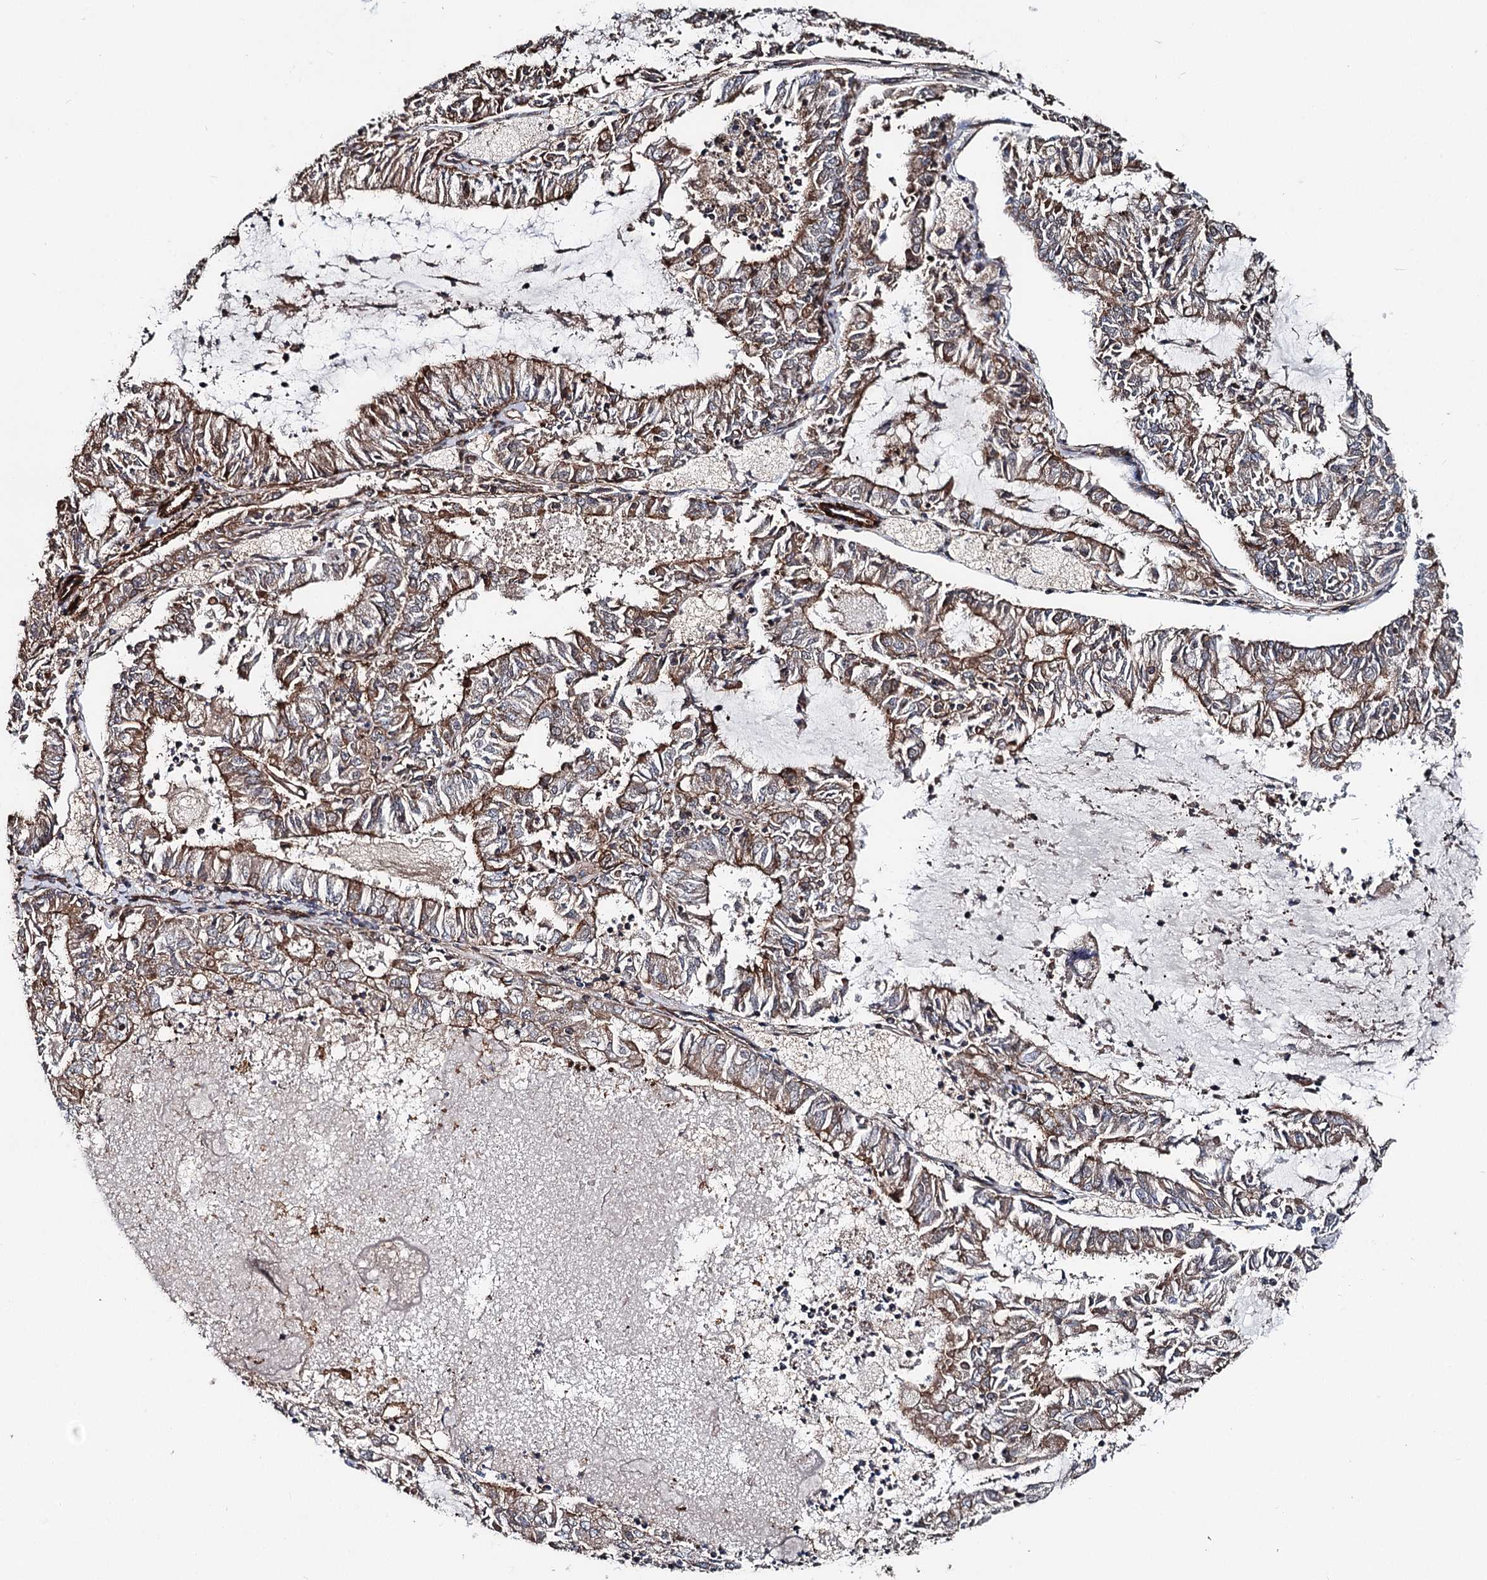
{"staining": {"intensity": "moderate", "quantity": ">75%", "location": "cytoplasmic/membranous"}, "tissue": "endometrial cancer", "cell_type": "Tumor cells", "image_type": "cancer", "snomed": [{"axis": "morphology", "description": "Adenocarcinoma, NOS"}, {"axis": "topography", "description": "Endometrium"}], "caption": "Immunohistochemical staining of endometrial cancer (adenocarcinoma) exhibits medium levels of moderate cytoplasmic/membranous protein expression in approximately >75% of tumor cells.", "gene": "ITFG2", "patient": {"sex": "female", "age": 57}}